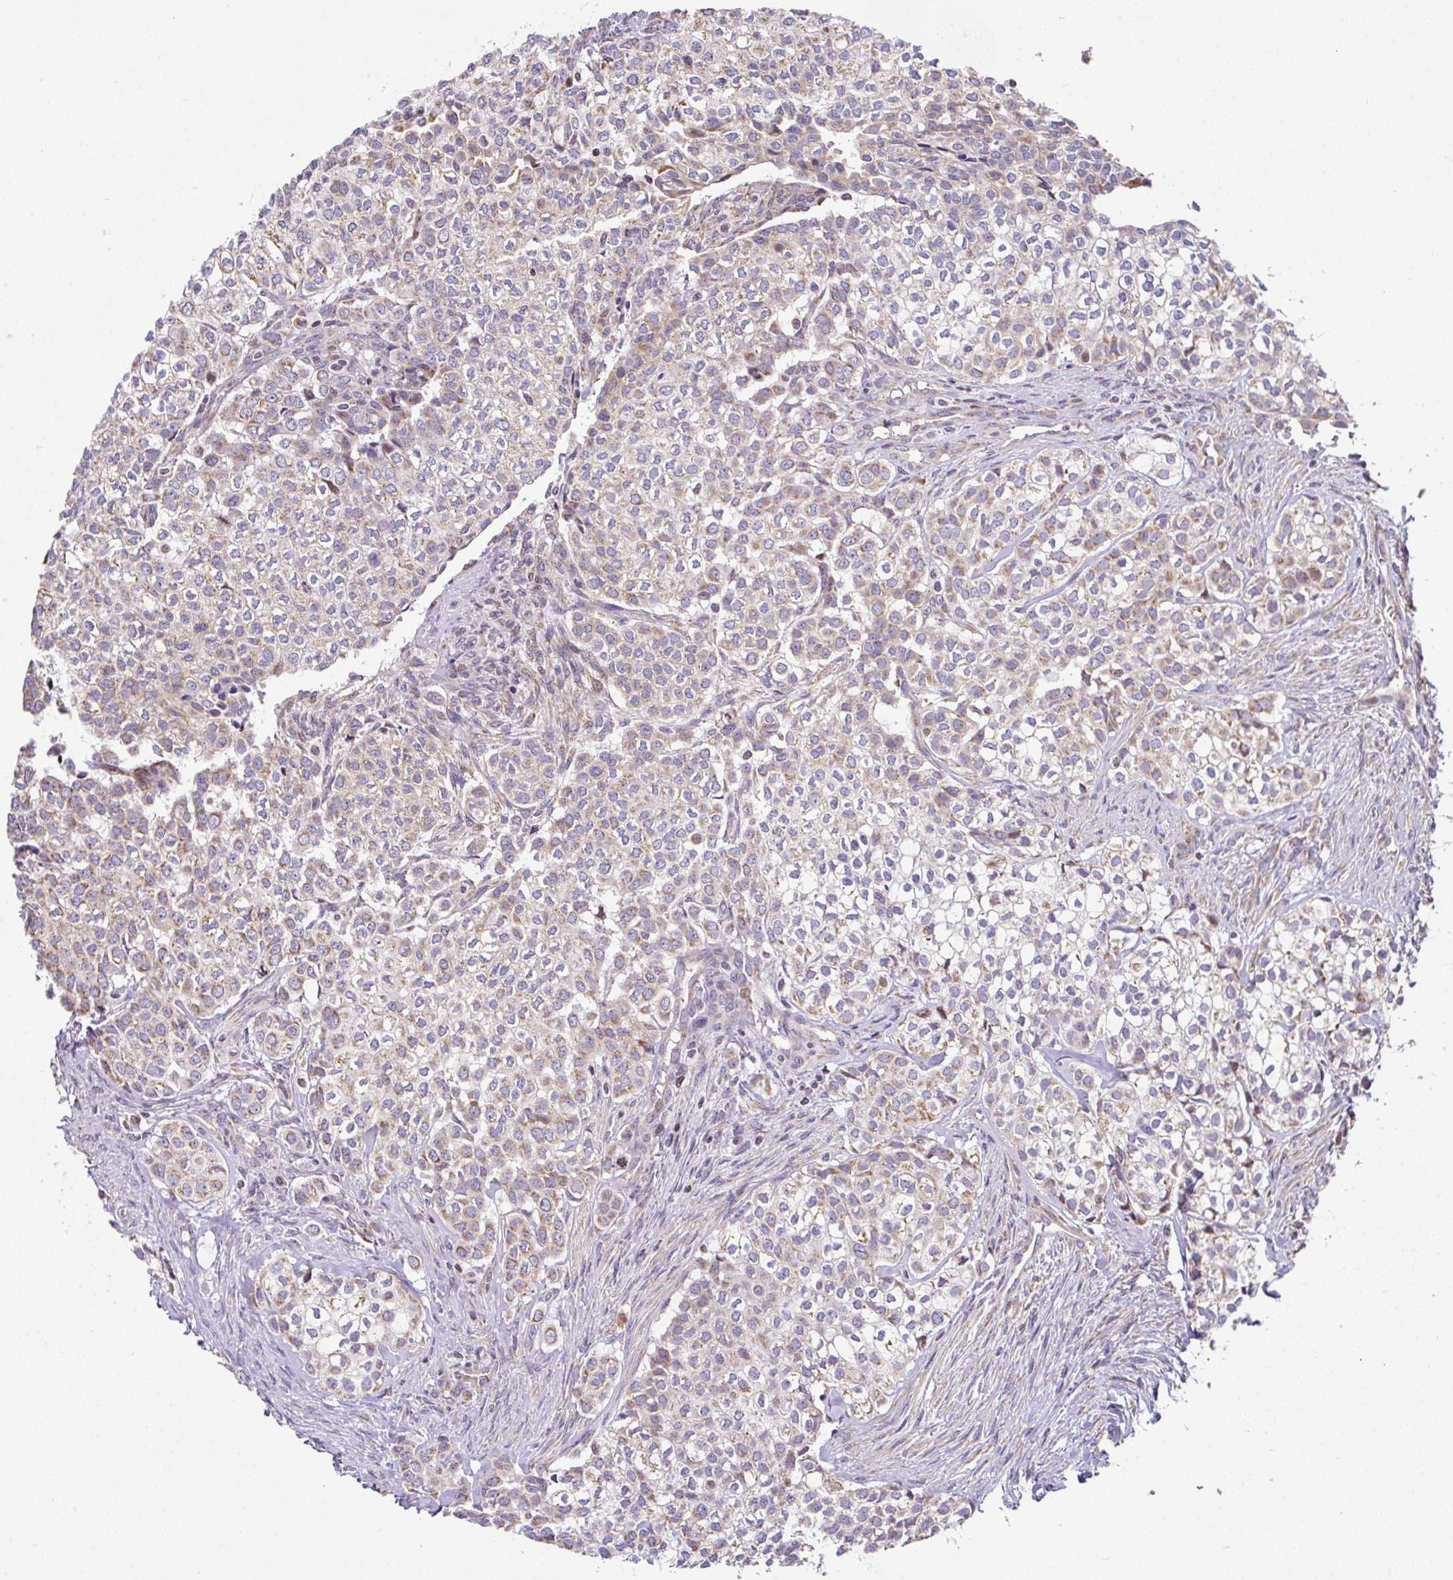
{"staining": {"intensity": "weak", "quantity": "25%-75%", "location": "cytoplasmic/membranous"}, "tissue": "head and neck cancer", "cell_type": "Tumor cells", "image_type": "cancer", "snomed": [{"axis": "morphology", "description": "Adenocarcinoma, NOS"}, {"axis": "topography", "description": "Head-Neck"}], "caption": "A photomicrograph of adenocarcinoma (head and neck) stained for a protein reveals weak cytoplasmic/membranous brown staining in tumor cells.", "gene": "FIGNL1", "patient": {"sex": "male", "age": 81}}